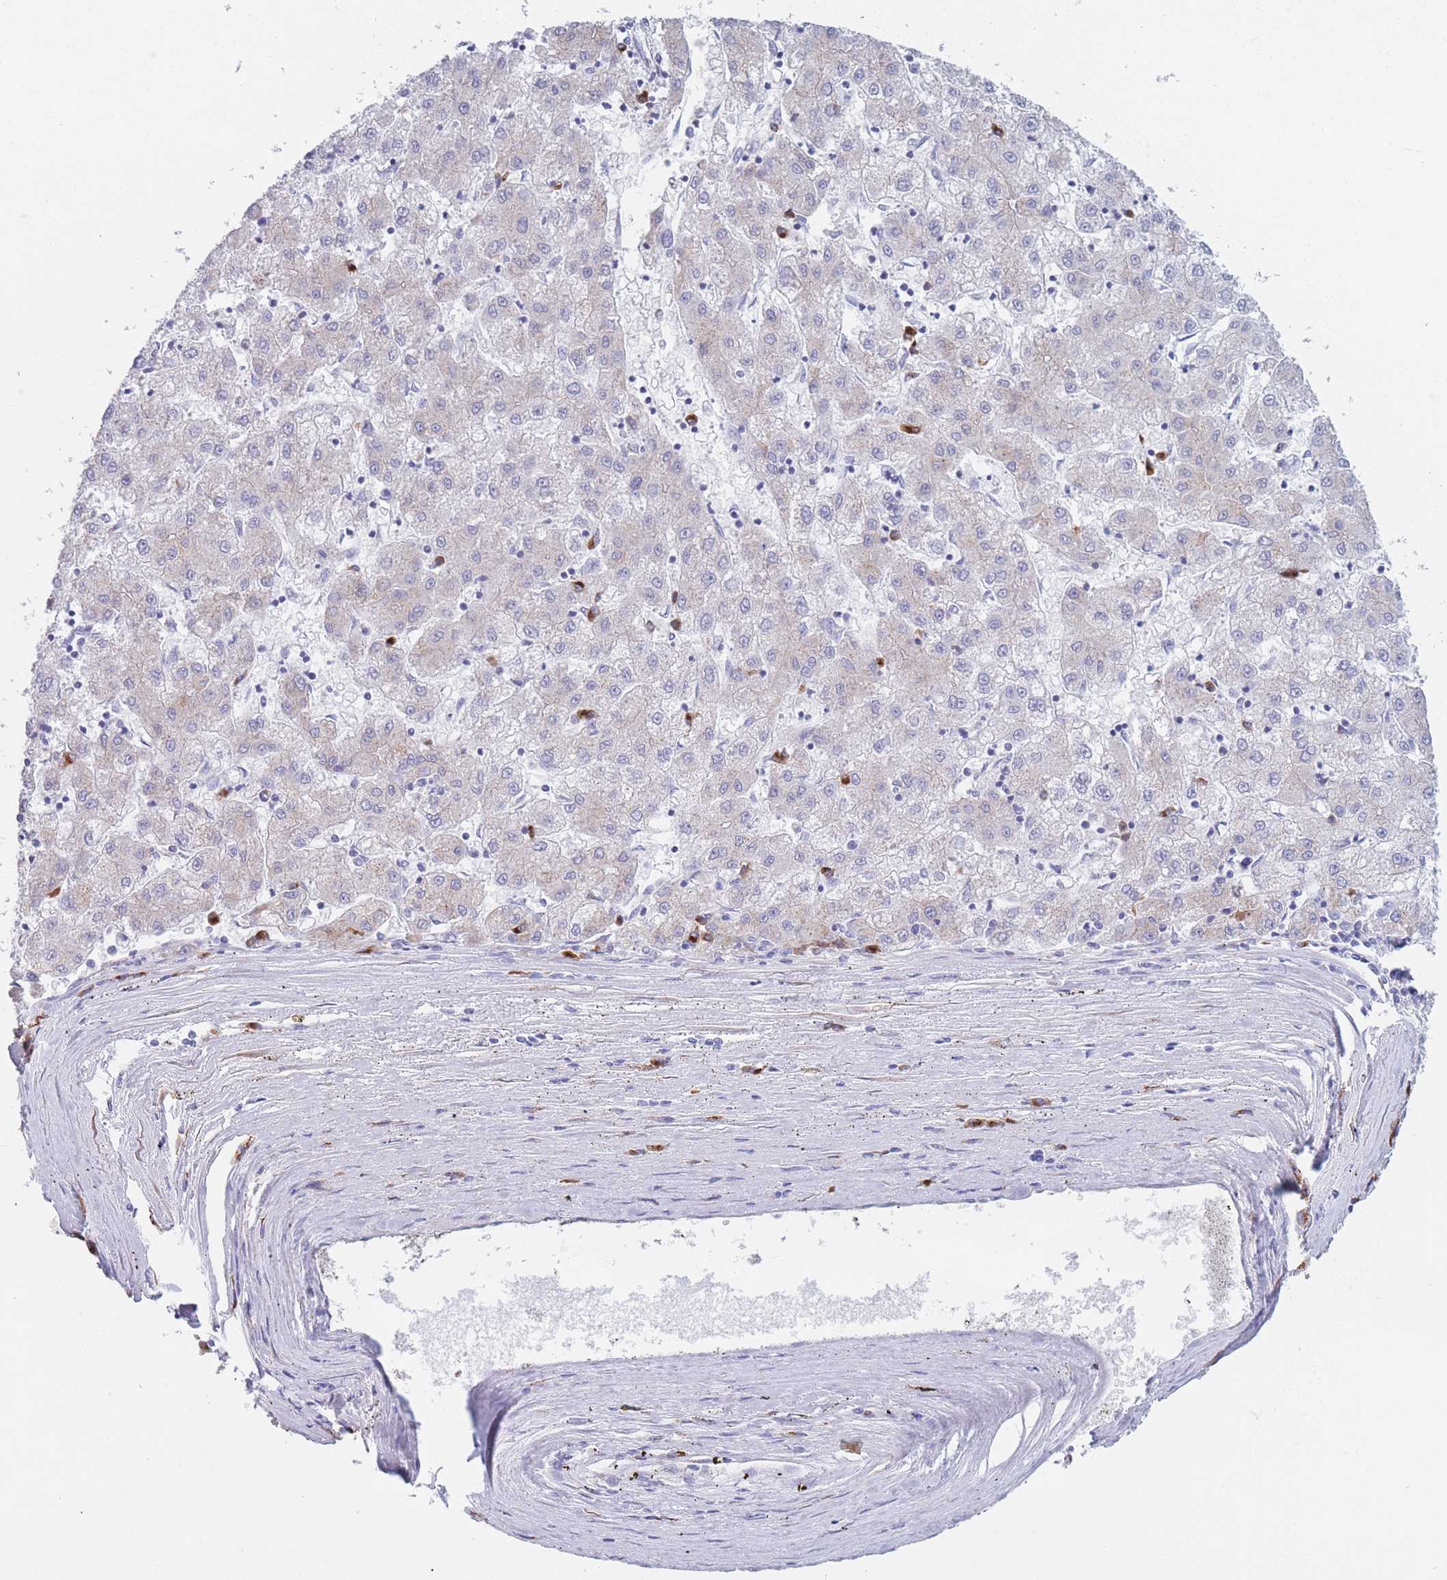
{"staining": {"intensity": "negative", "quantity": "none", "location": "none"}, "tissue": "liver cancer", "cell_type": "Tumor cells", "image_type": "cancer", "snomed": [{"axis": "morphology", "description": "Carcinoma, Hepatocellular, NOS"}, {"axis": "topography", "description": "Liver"}], "caption": "Tumor cells are negative for protein expression in human hepatocellular carcinoma (liver).", "gene": "MRPL30", "patient": {"sex": "male", "age": 72}}